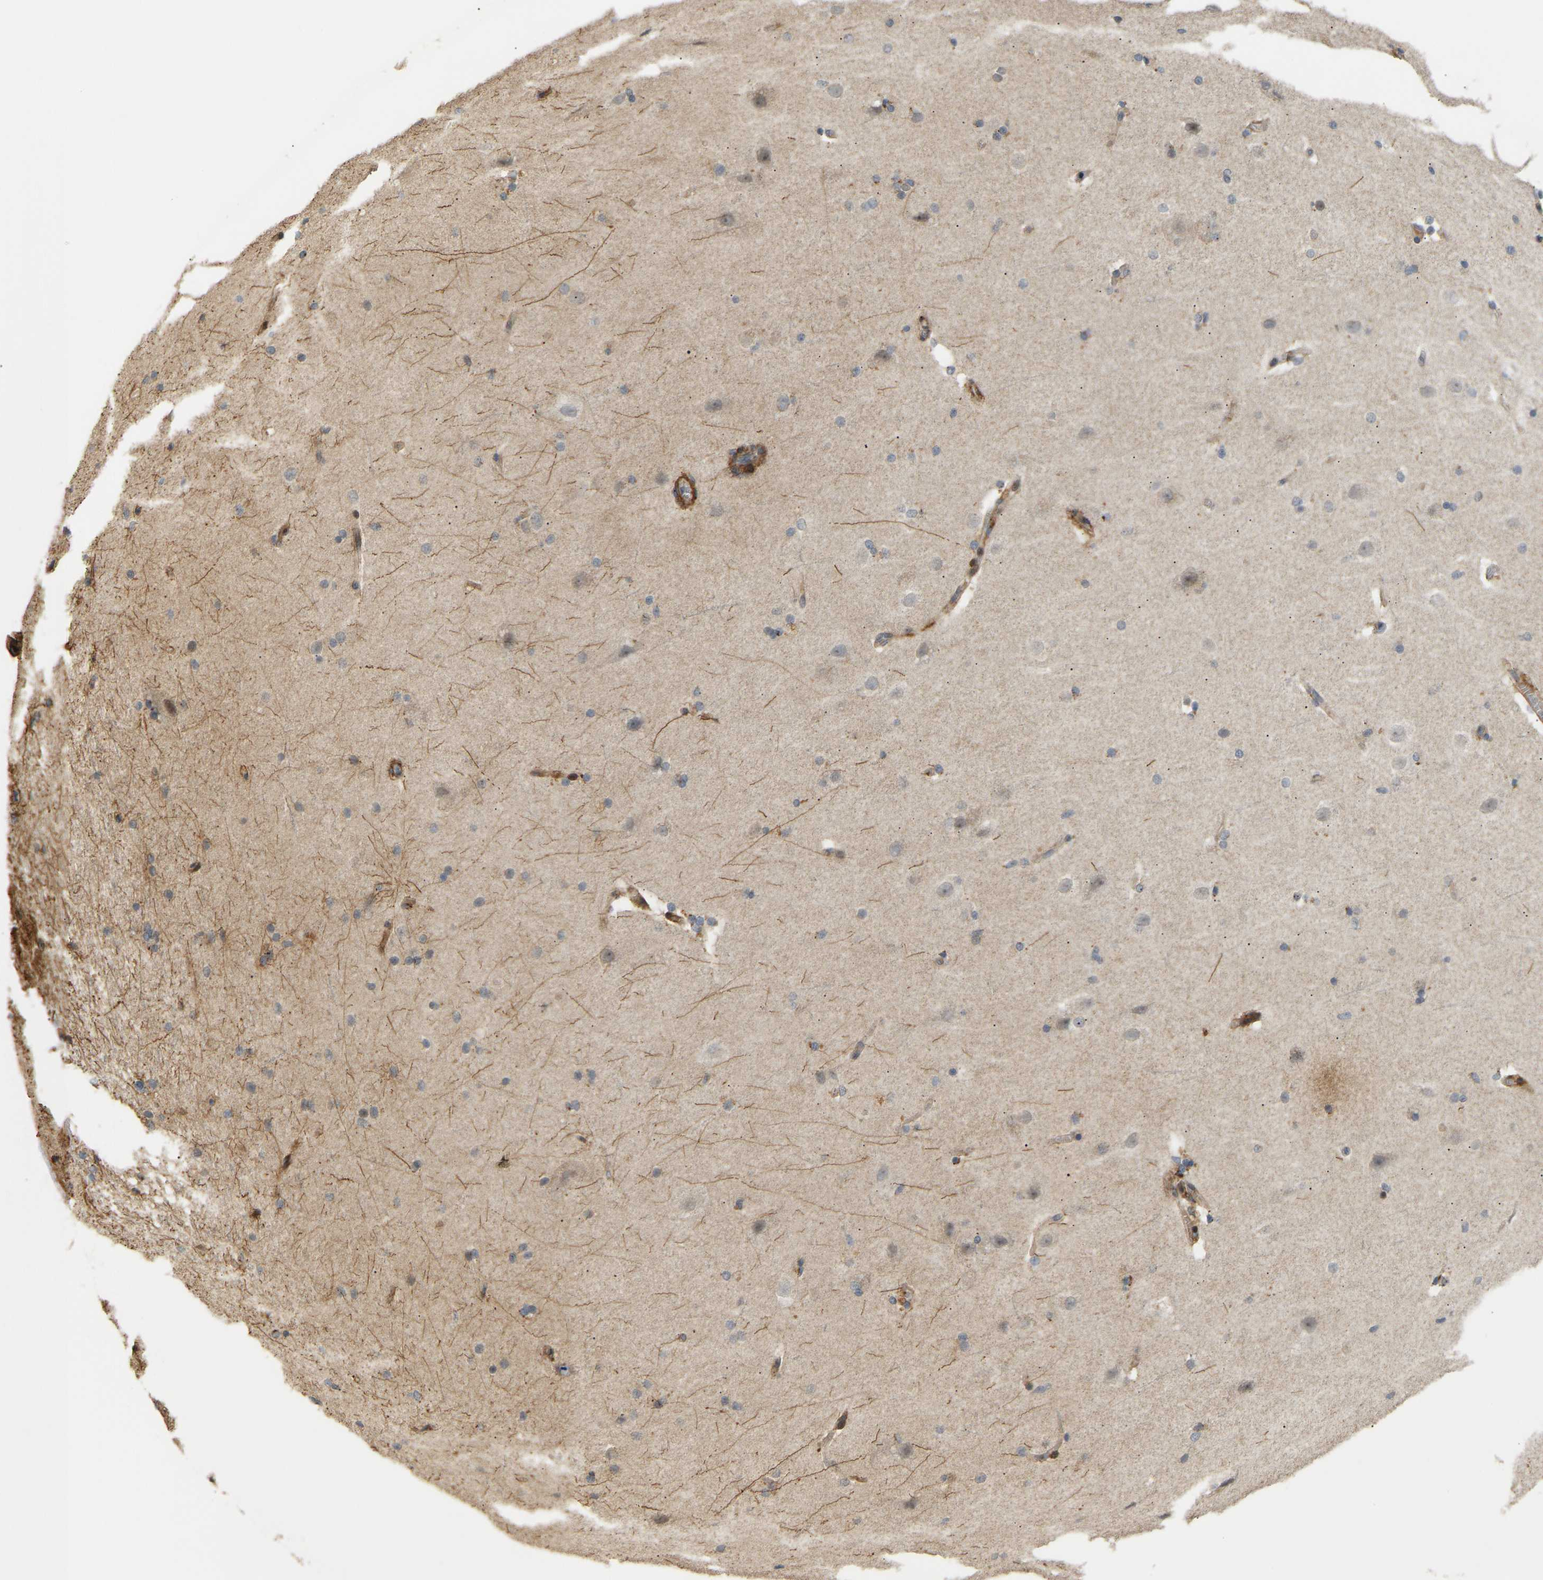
{"staining": {"intensity": "moderate", "quantity": ">75%", "location": "cytoplasmic/membranous"}, "tissue": "cerebral cortex", "cell_type": "Endothelial cells", "image_type": "normal", "snomed": [{"axis": "morphology", "description": "Normal tissue, NOS"}, {"axis": "topography", "description": "Cerebral cortex"}, {"axis": "topography", "description": "Hippocampus"}], "caption": "An image showing moderate cytoplasmic/membranous expression in about >75% of endothelial cells in unremarkable cerebral cortex, as visualized by brown immunohistochemical staining.", "gene": "POGLUT2", "patient": {"sex": "female", "age": 19}}